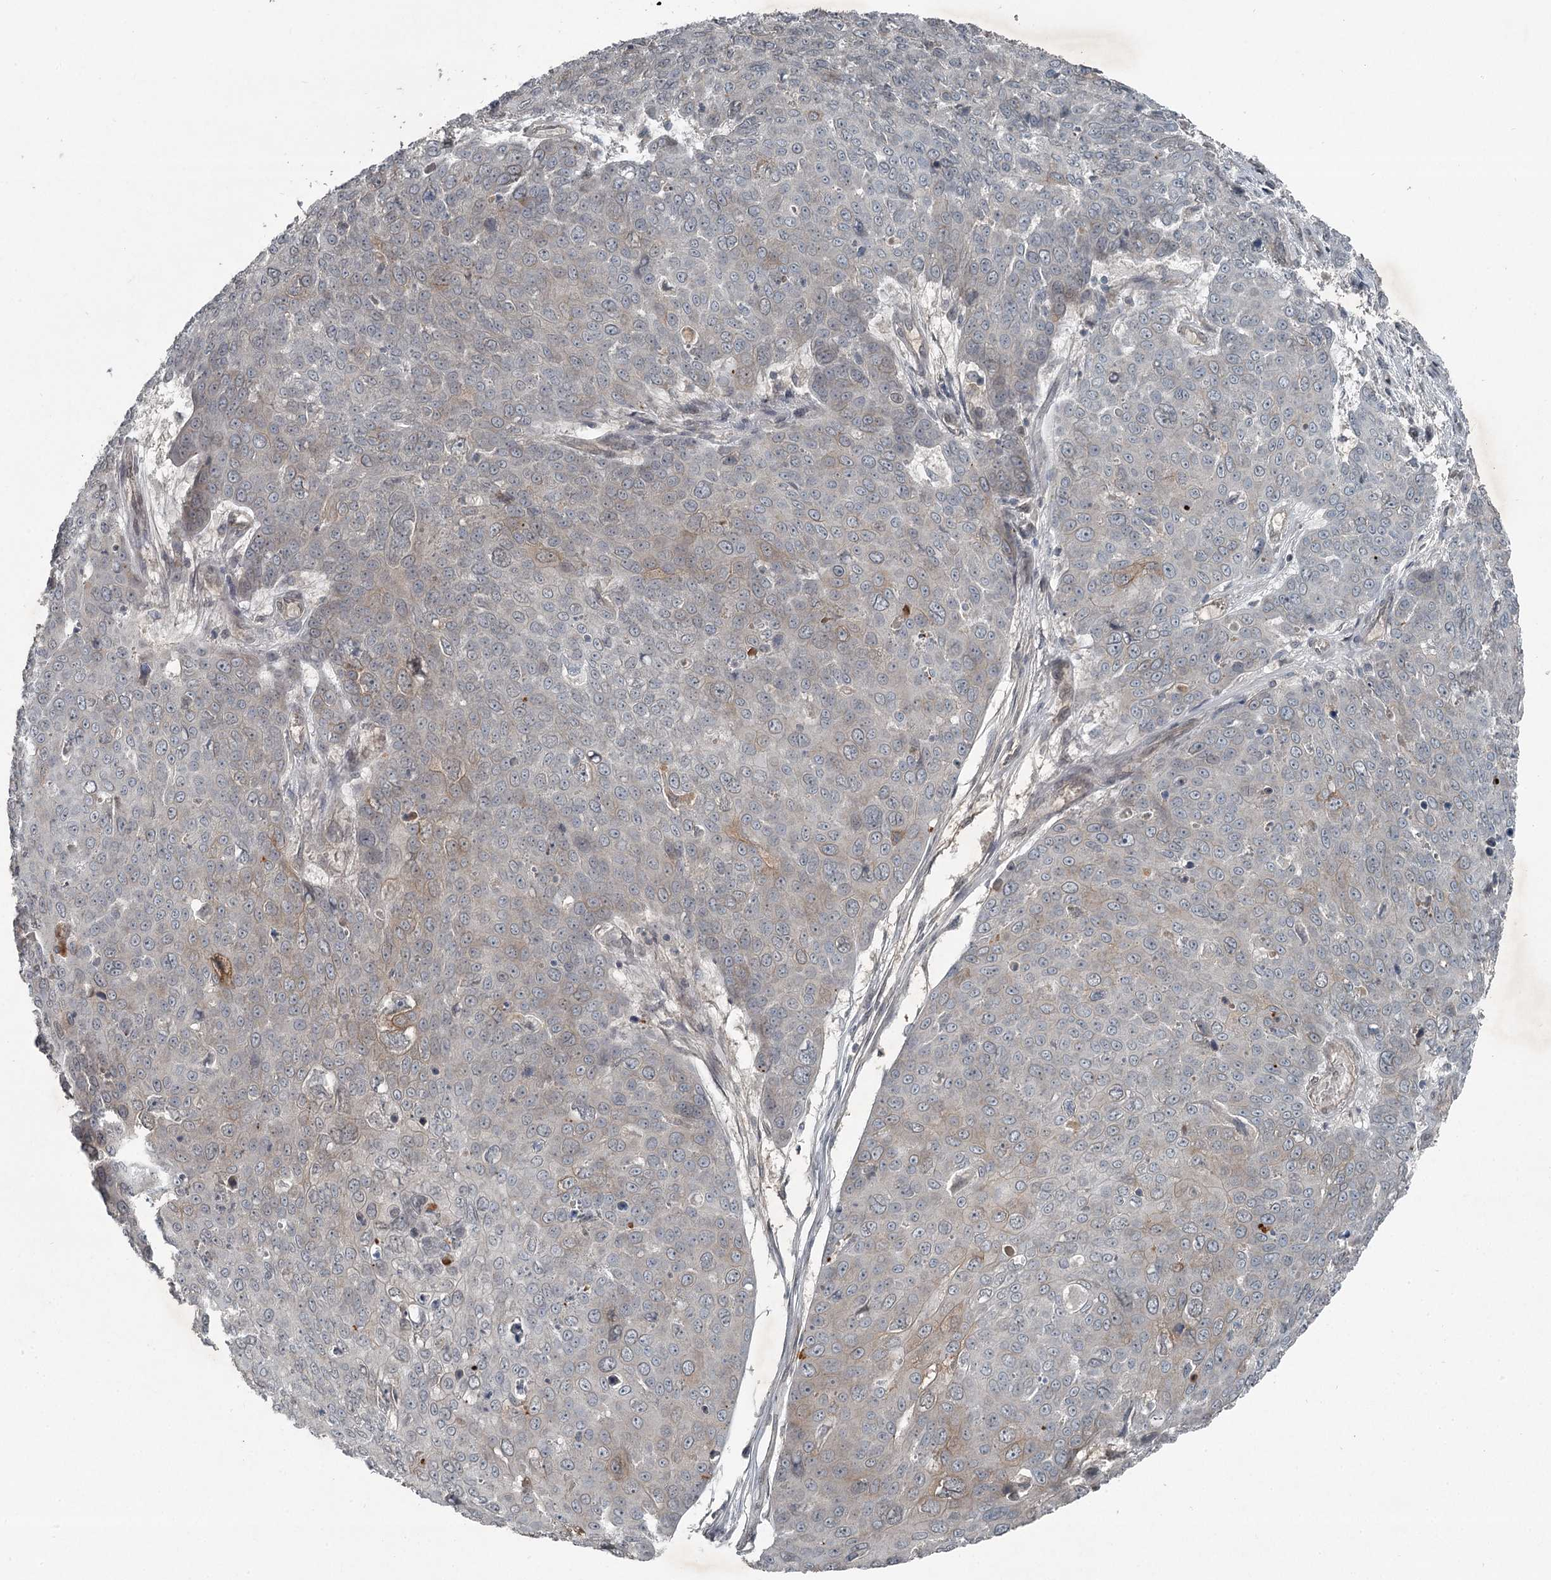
{"staining": {"intensity": "negative", "quantity": "none", "location": "none"}, "tissue": "skin cancer", "cell_type": "Tumor cells", "image_type": "cancer", "snomed": [{"axis": "morphology", "description": "Squamous cell carcinoma, NOS"}, {"axis": "topography", "description": "Skin"}], "caption": "Human skin squamous cell carcinoma stained for a protein using immunohistochemistry reveals no positivity in tumor cells.", "gene": "SLC39A8", "patient": {"sex": "male", "age": 71}}